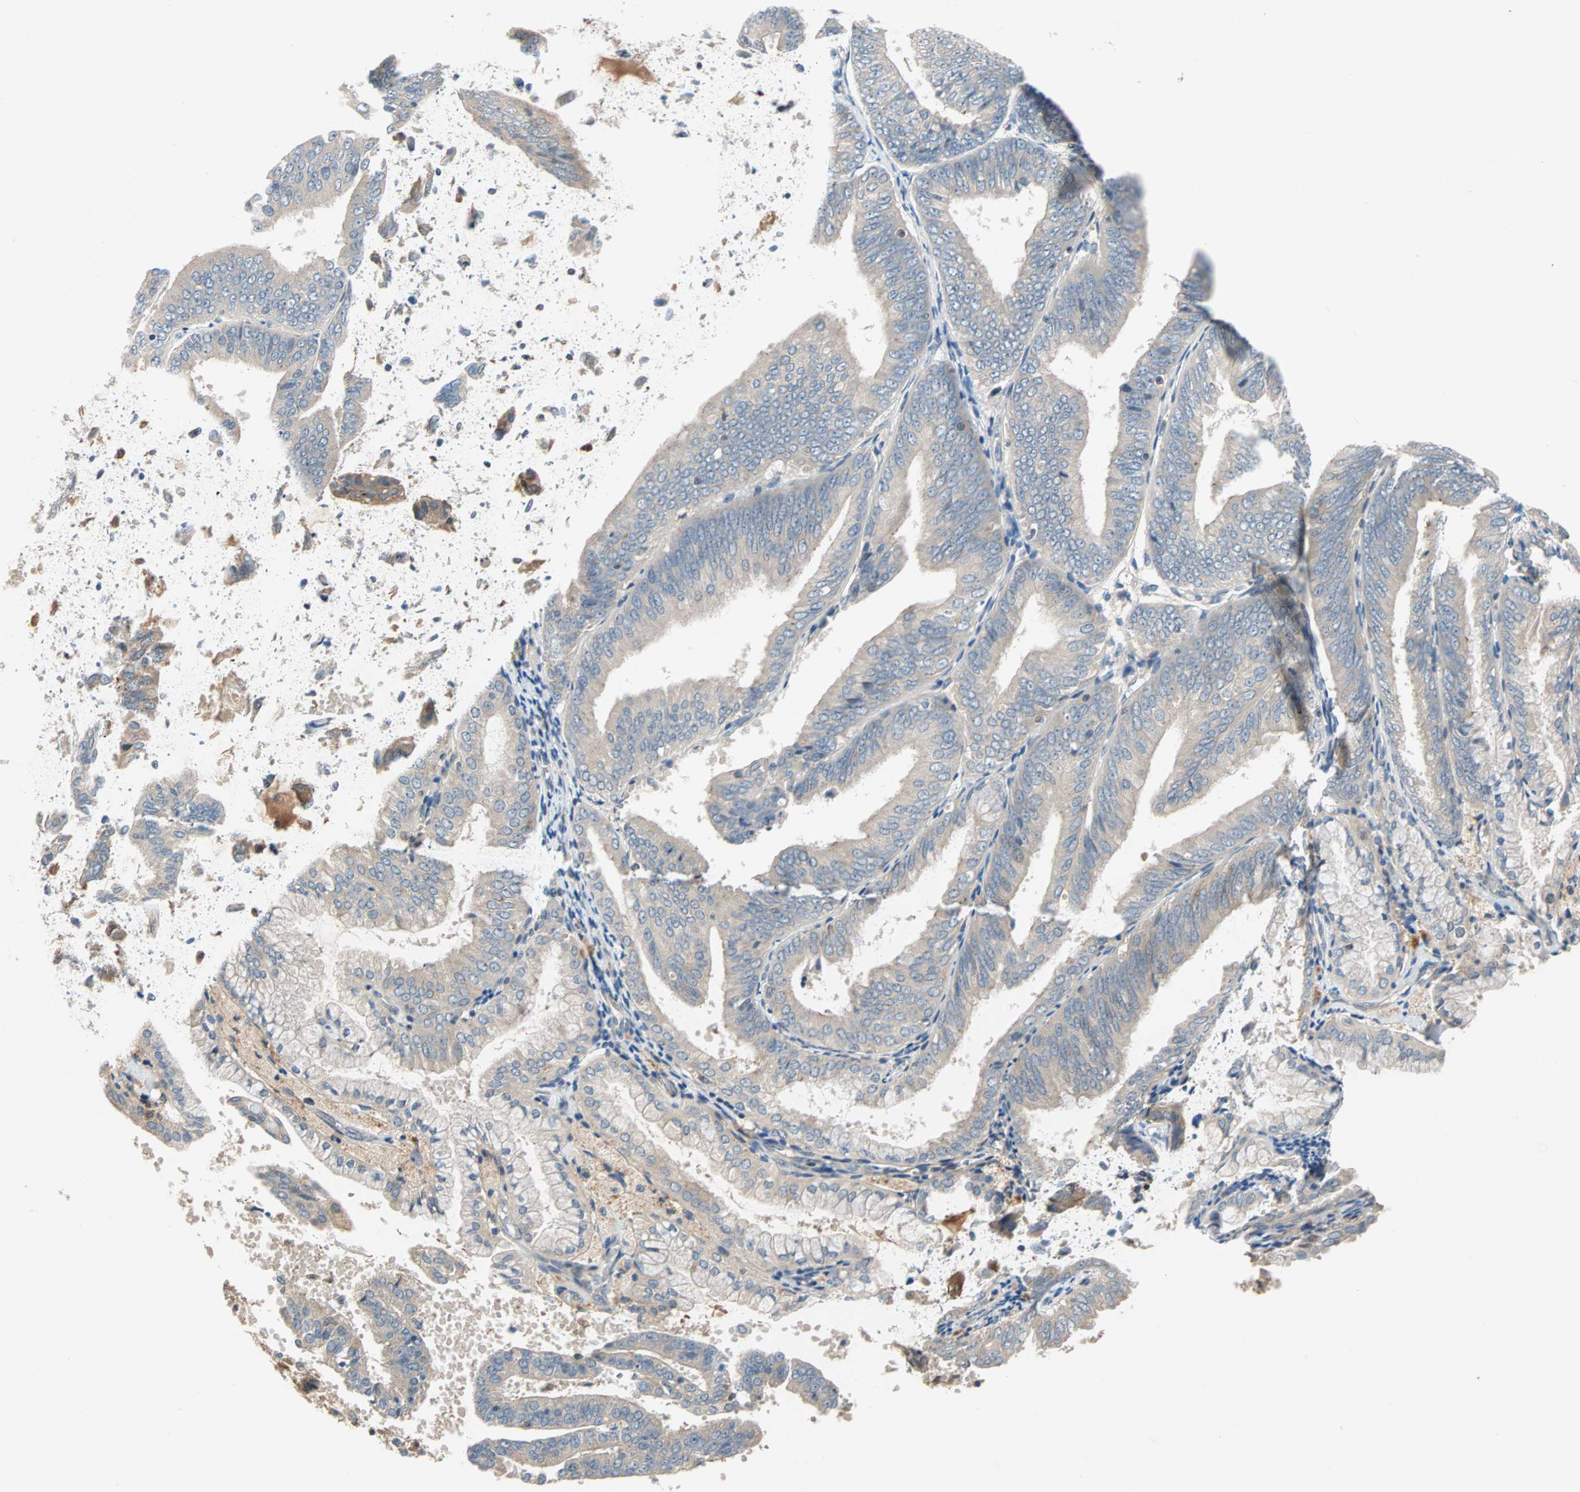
{"staining": {"intensity": "negative", "quantity": "none", "location": "none"}, "tissue": "endometrial cancer", "cell_type": "Tumor cells", "image_type": "cancer", "snomed": [{"axis": "morphology", "description": "Adenocarcinoma, NOS"}, {"axis": "topography", "description": "Endometrium"}], "caption": "Tumor cells are negative for brown protein staining in endometrial cancer (adenocarcinoma).", "gene": "MAP4K1", "patient": {"sex": "female", "age": 63}}